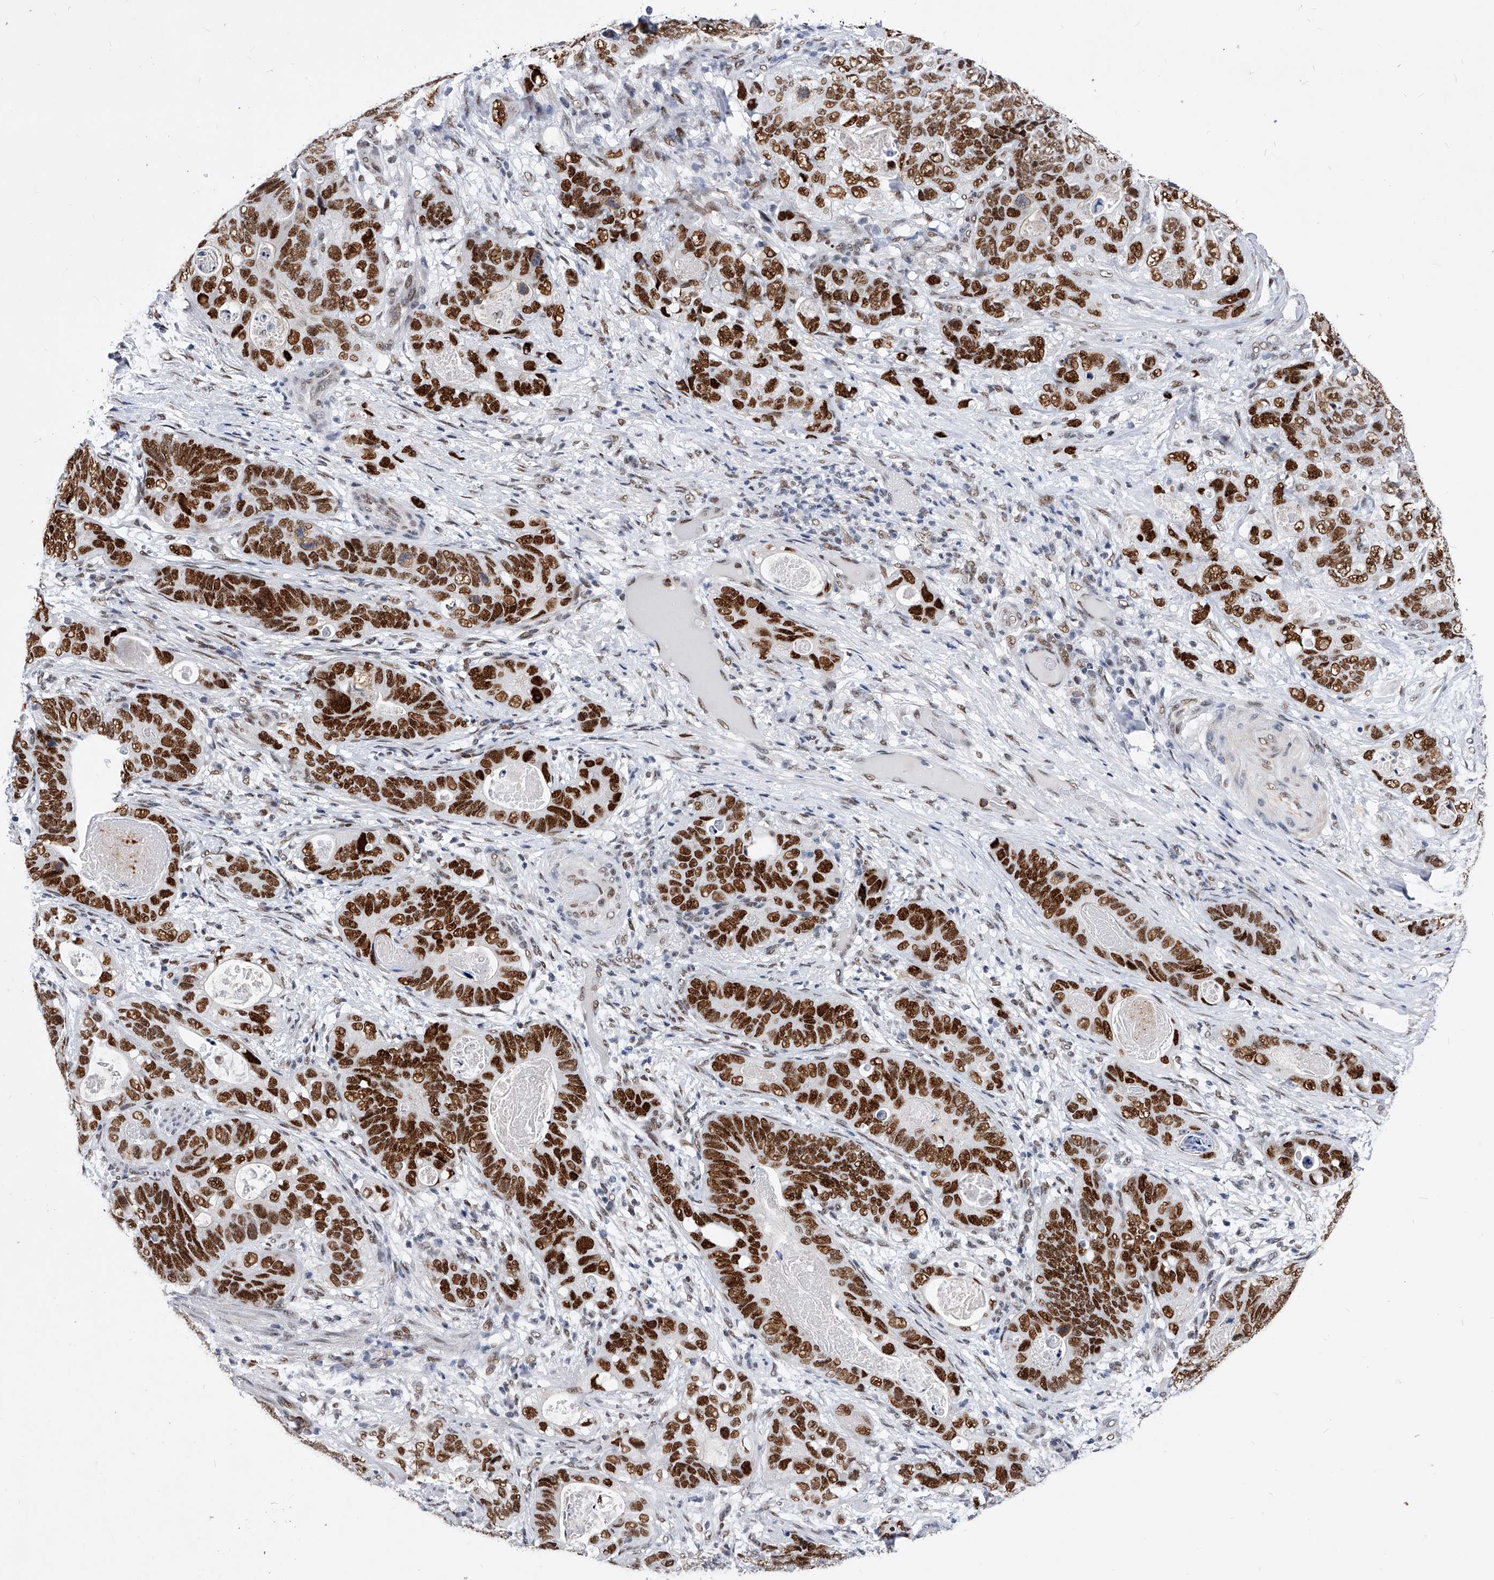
{"staining": {"intensity": "strong", "quantity": ">75%", "location": "nuclear"}, "tissue": "stomach cancer", "cell_type": "Tumor cells", "image_type": "cancer", "snomed": [{"axis": "morphology", "description": "Normal tissue, NOS"}, {"axis": "morphology", "description": "Adenocarcinoma, NOS"}, {"axis": "topography", "description": "Stomach"}], "caption": "Stomach cancer tissue exhibits strong nuclear staining in approximately >75% of tumor cells, visualized by immunohistochemistry.", "gene": "TESK2", "patient": {"sex": "female", "age": 89}}